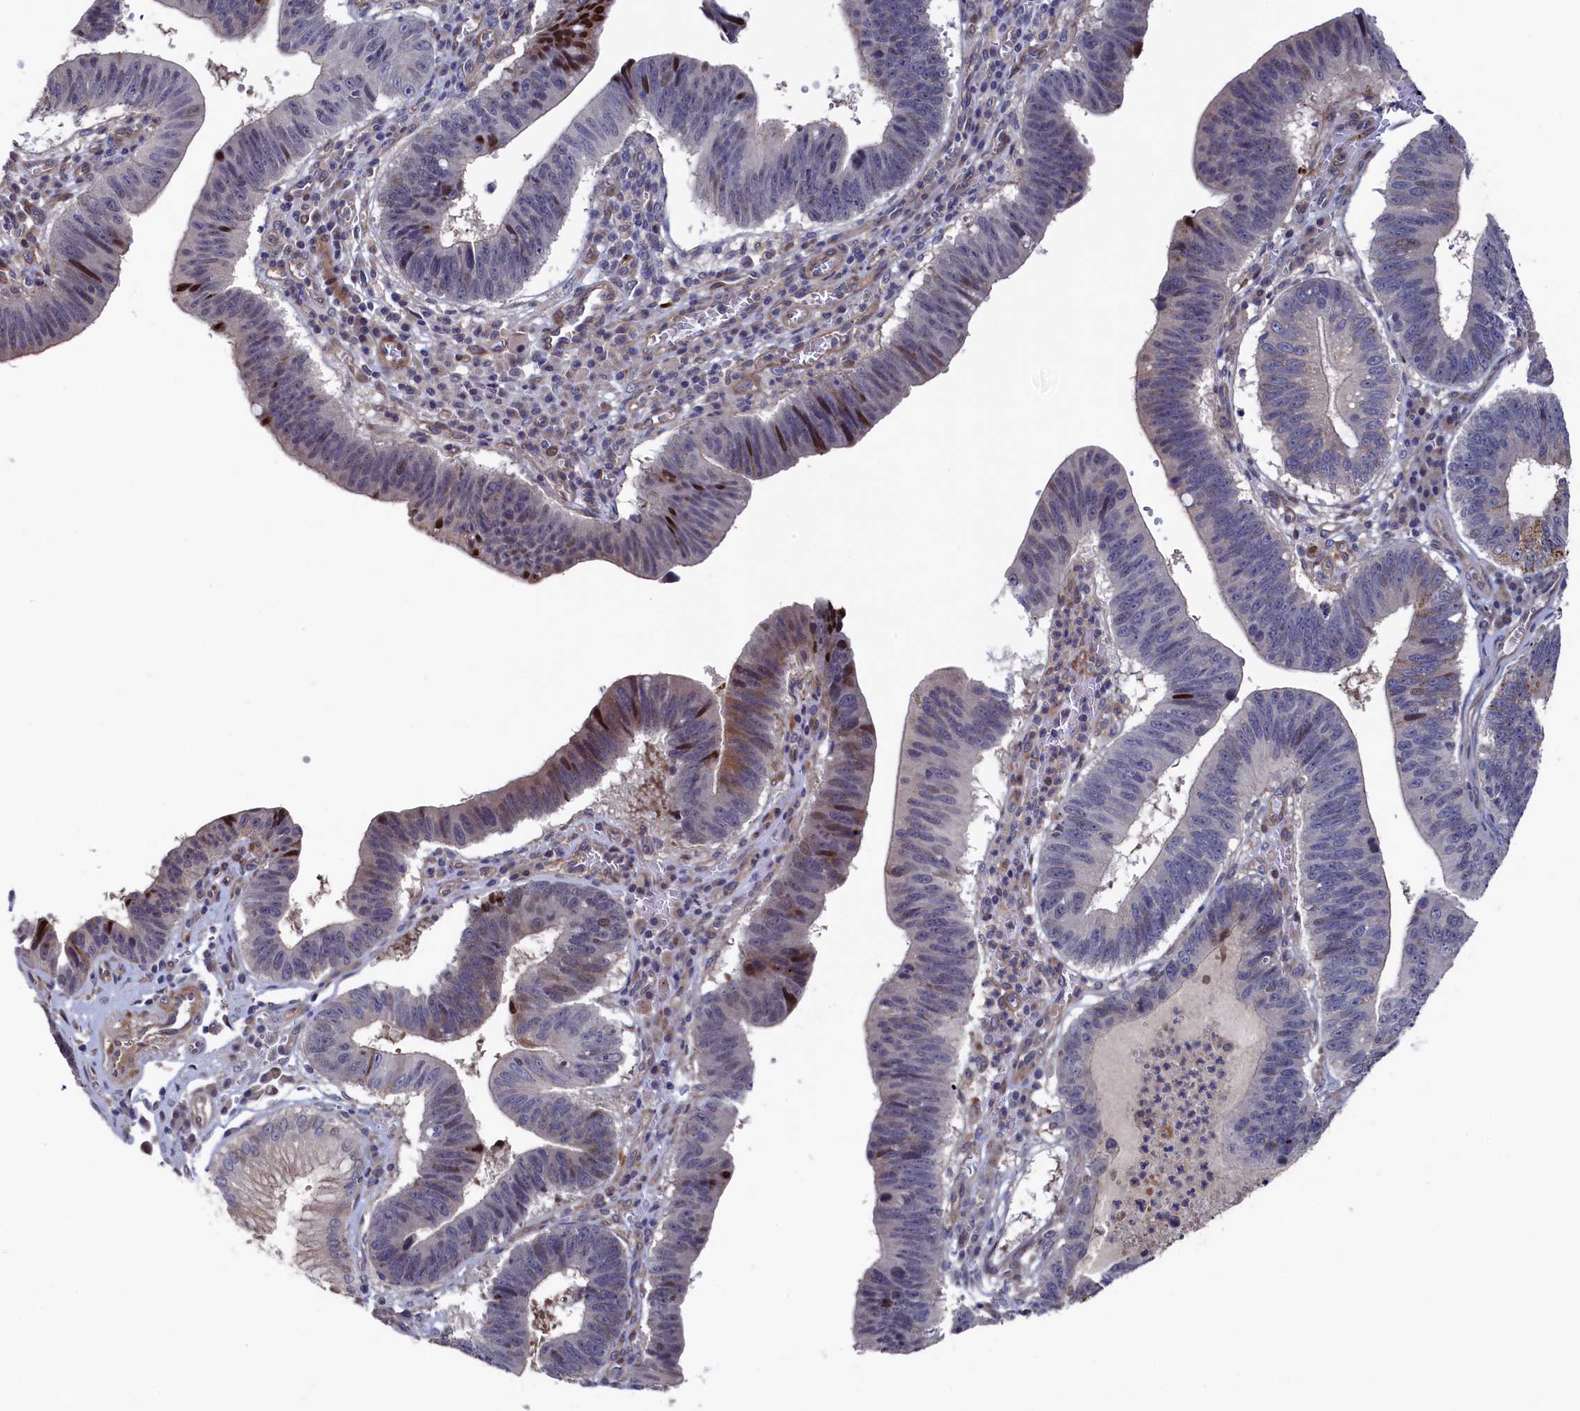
{"staining": {"intensity": "strong", "quantity": "<25%", "location": "nuclear"}, "tissue": "stomach cancer", "cell_type": "Tumor cells", "image_type": "cancer", "snomed": [{"axis": "morphology", "description": "Adenocarcinoma, NOS"}, {"axis": "topography", "description": "Stomach"}], "caption": "Immunohistochemical staining of adenocarcinoma (stomach) demonstrates medium levels of strong nuclear protein expression in approximately <25% of tumor cells.", "gene": "ZNF891", "patient": {"sex": "male", "age": 59}}